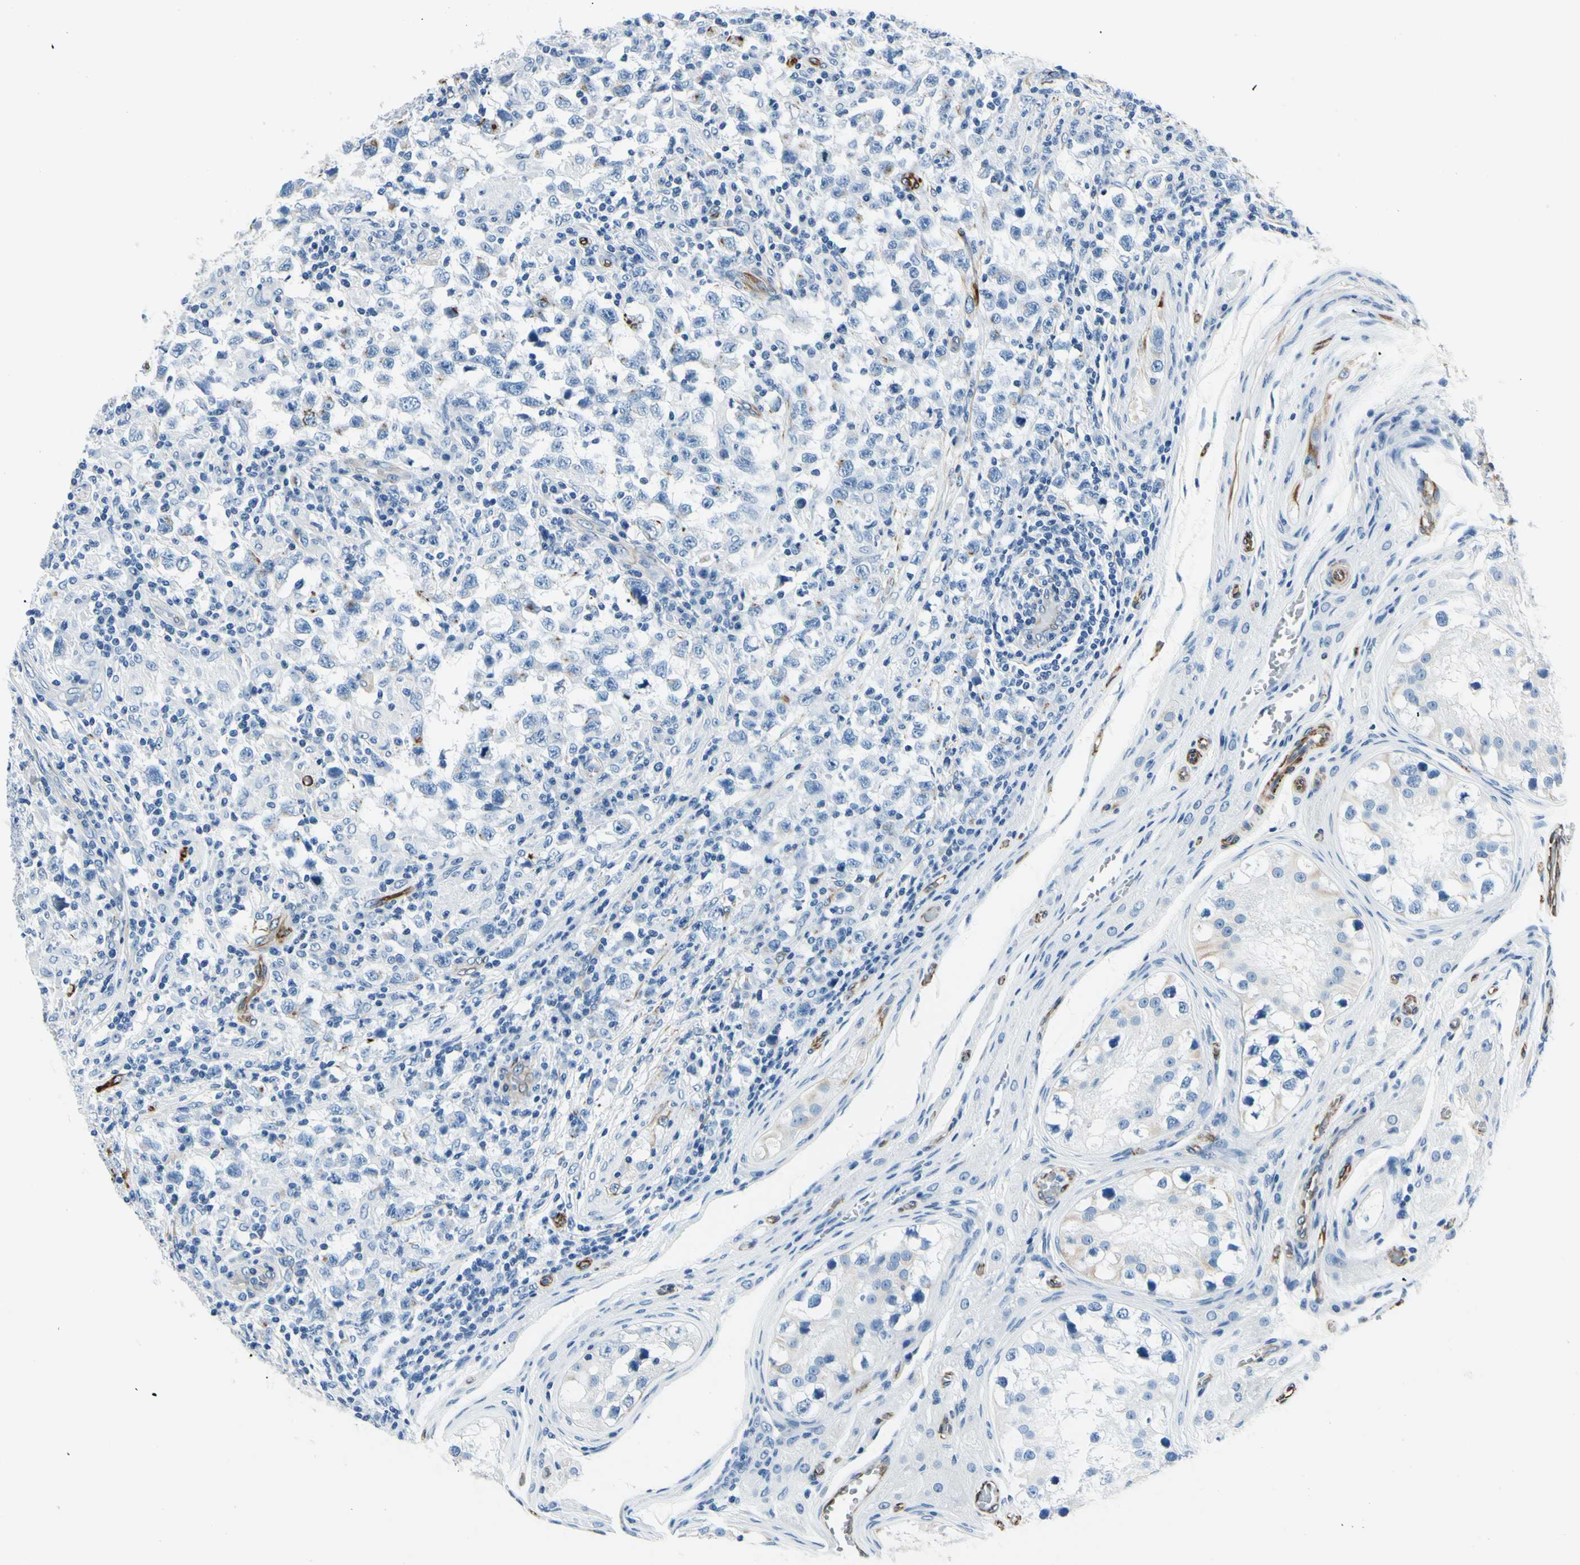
{"staining": {"intensity": "negative", "quantity": "none", "location": "none"}, "tissue": "testis cancer", "cell_type": "Tumor cells", "image_type": "cancer", "snomed": [{"axis": "morphology", "description": "Carcinoma, Embryonal, NOS"}, {"axis": "topography", "description": "Testis"}], "caption": "High power microscopy histopathology image of an immunohistochemistry micrograph of testis cancer, revealing no significant positivity in tumor cells. (Immunohistochemistry, brightfield microscopy, high magnification).", "gene": "PTH2R", "patient": {"sex": "male", "age": 21}}